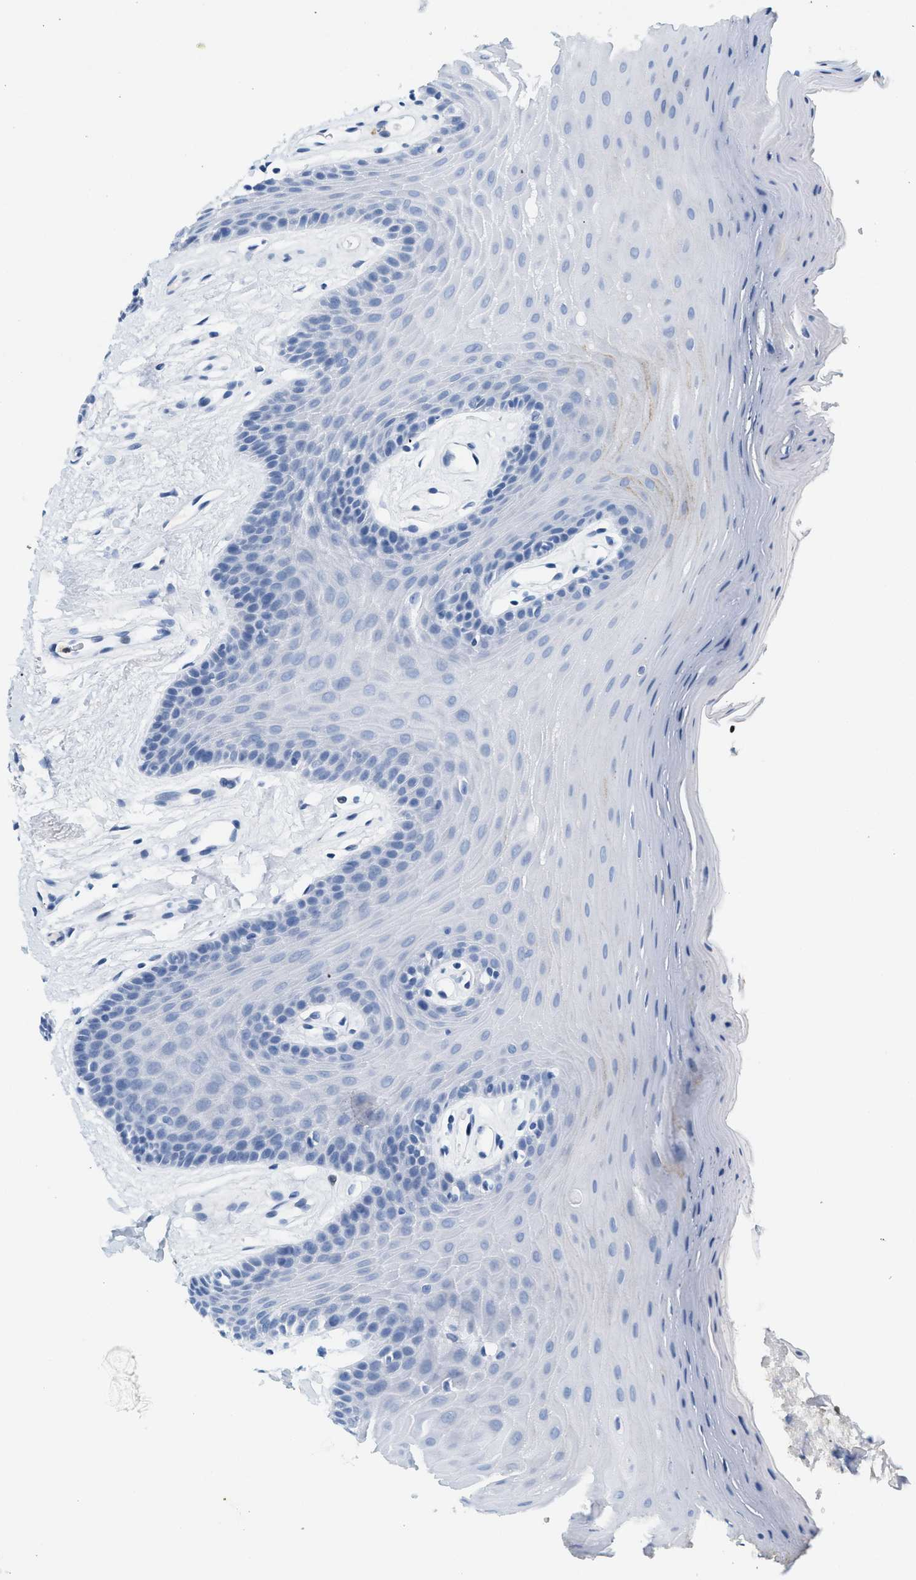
{"staining": {"intensity": "negative", "quantity": "none", "location": "none"}, "tissue": "oral mucosa", "cell_type": "Squamous epithelial cells", "image_type": "normal", "snomed": [{"axis": "morphology", "description": "Normal tissue, NOS"}, {"axis": "morphology", "description": "Squamous cell carcinoma, NOS"}, {"axis": "topography", "description": "Skeletal muscle"}, {"axis": "topography", "description": "Adipose tissue"}, {"axis": "topography", "description": "Vascular tissue"}, {"axis": "topography", "description": "Oral tissue"}, {"axis": "topography", "description": "Peripheral nerve tissue"}, {"axis": "topography", "description": "Head-Neck"}], "caption": "An immunohistochemistry (IHC) histopathology image of unremarkable oral mucosa is shown. There is no staining in squamous epithelial cells of oral mucosa.", "gene": "LCN2", "patient": {"sex": "male", "age": 71}}